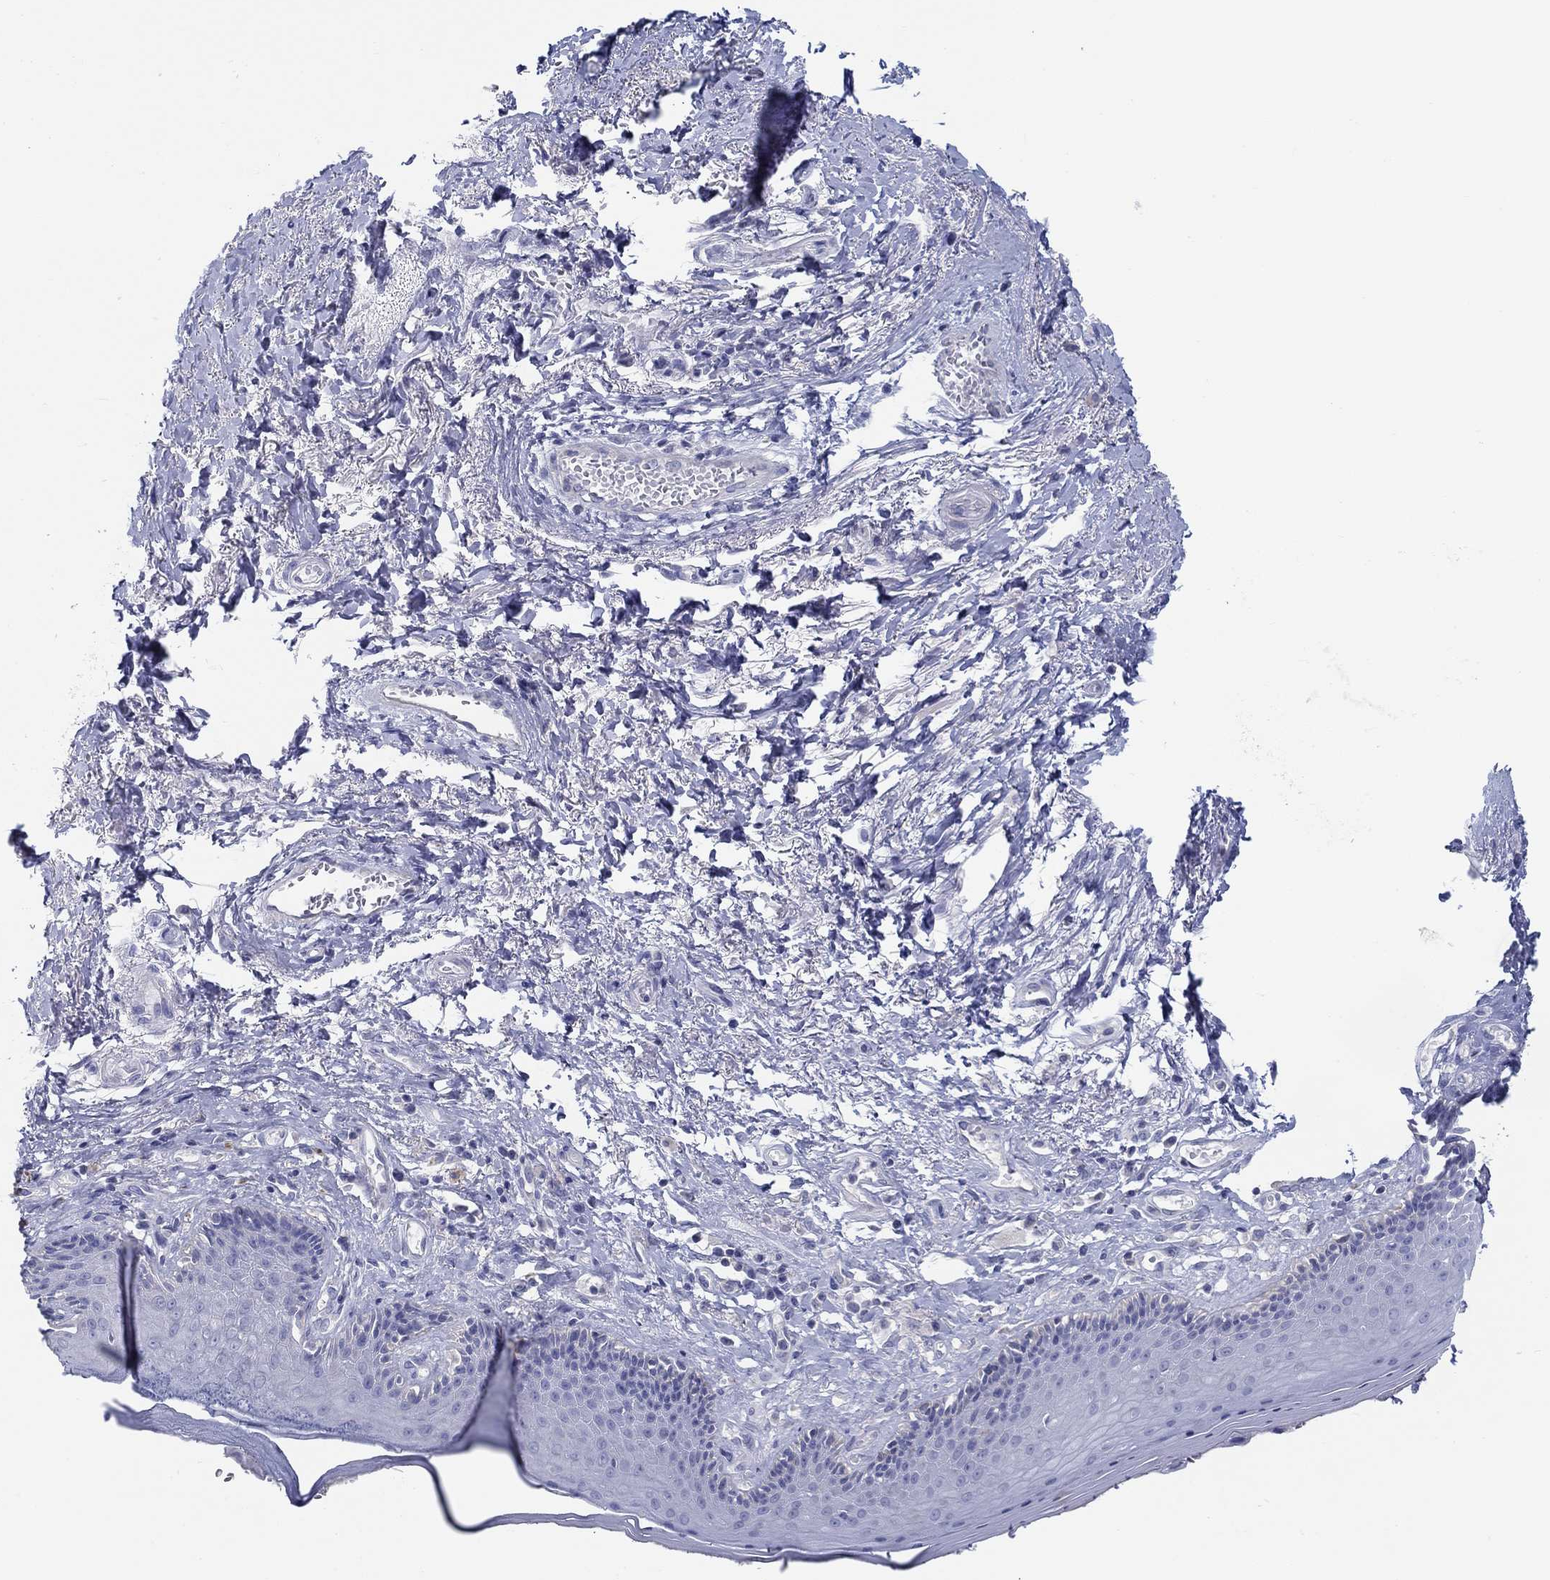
{"staining": {"intensity": "negative", "quantity": "none", "location": "none"}, "tissue": "skin", "cell_type": "Epidermal cells", "image_type": "normal", "snomed": [{"axis": "morphology", "description": "Normal tissue, NOS"}, {"axis": "morphology", "description": "Adenocarcinoma, NOS"}, {"axis": "topography", "description": "Rectum"}, {"axis": "topography", "description": "Anal"}], "caption": "High power microscopy image of an immunohistochemistry (IHC) image of benign skin, revealing no significant positivity in epidermal cells.", "gene": "HAPLN4", "patient": {"sex": "female", "age": 68}}